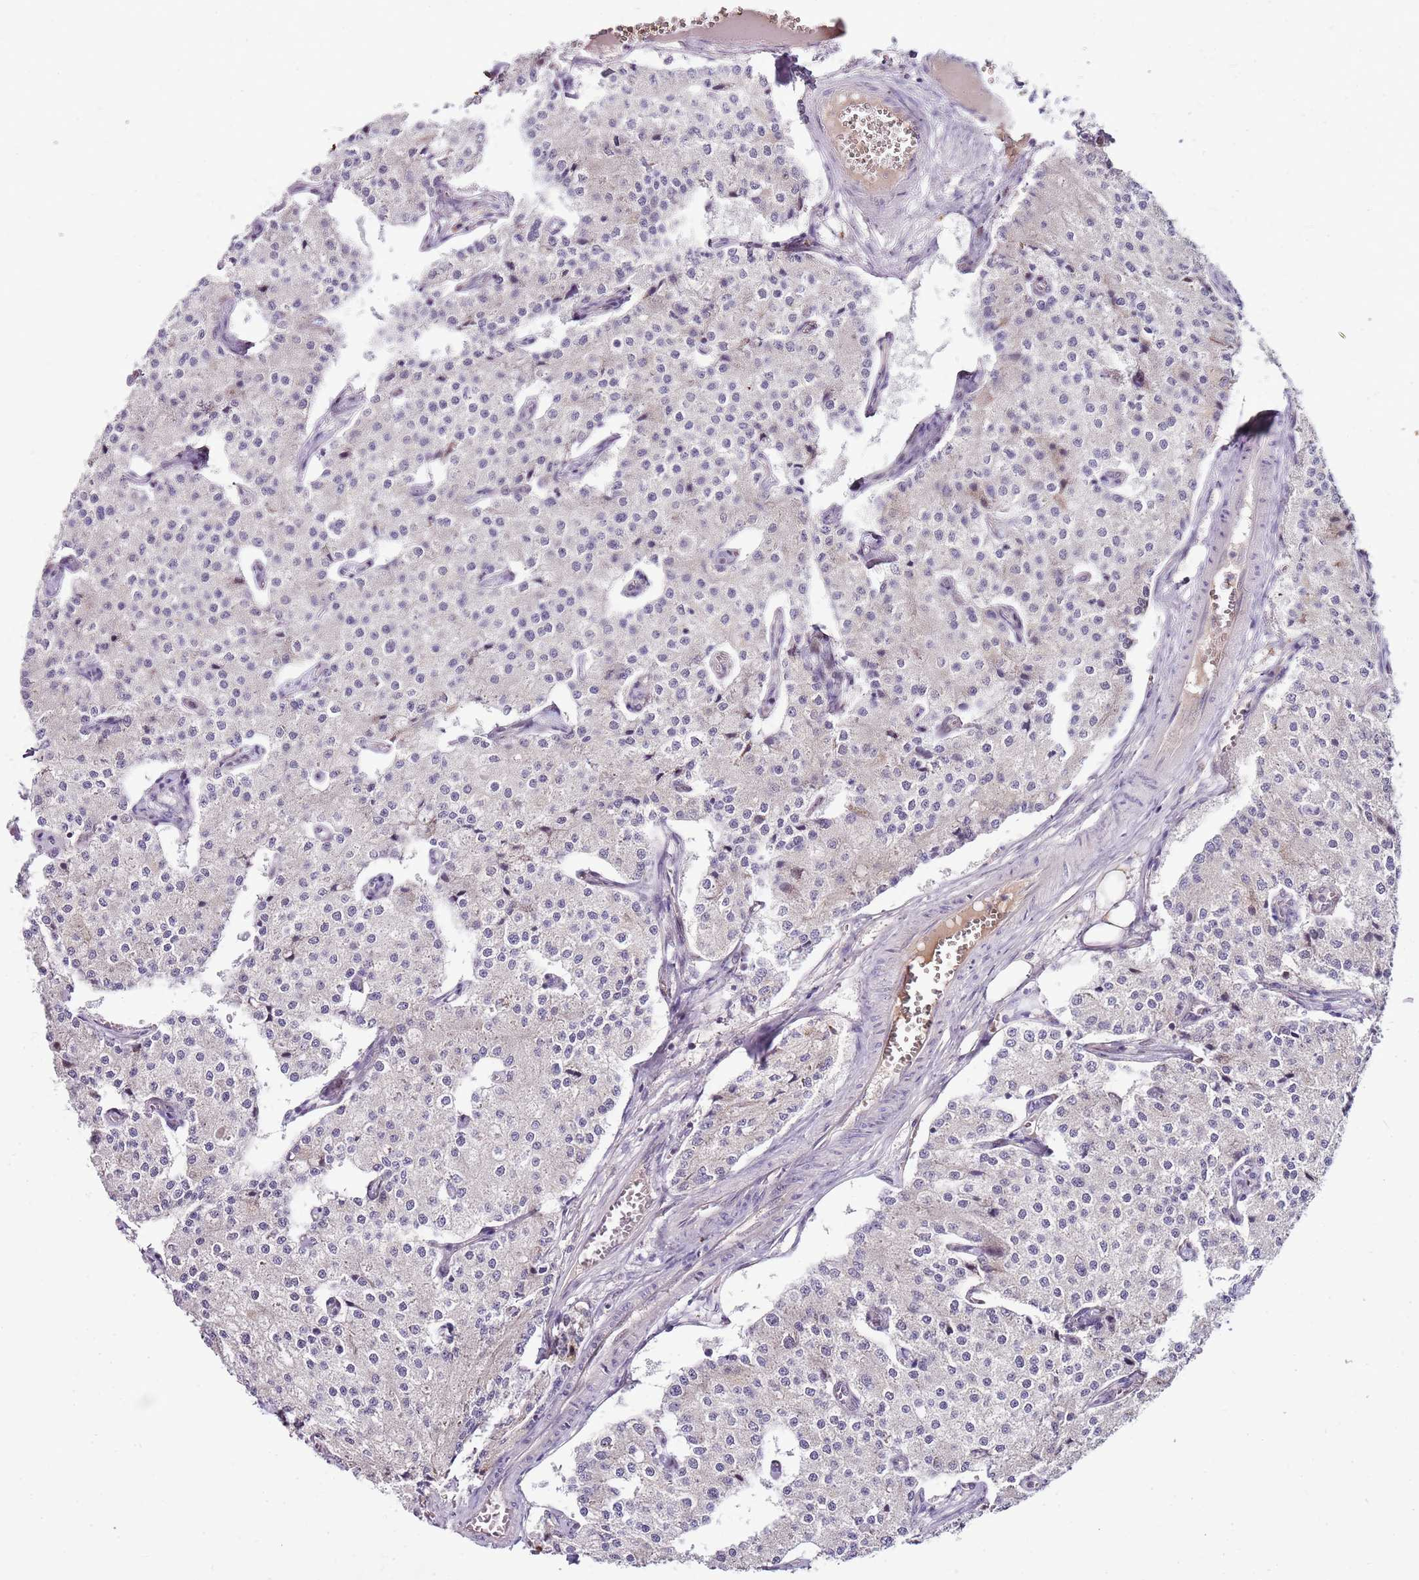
{"staining": {"intensity": "negative", "quantity": "none", "location": "none"}, "tissue": "carcinoid", "cell_type": "Tumor cells", "image_type": "cancer", "snomed": [{"axis": "morphology", "description": "Carcinoid, malignant, NOS"}, {"axis": "topography", "description": "Colon"}], "caption": "A micrograph of malignant carcinoid stained for a protein displays no brown staining in tumor cells. (DAB immunohistochemistry (IHC), high magnification).", "gene": "FBXL22", "patient": {"sex": "female", "age": 52}}